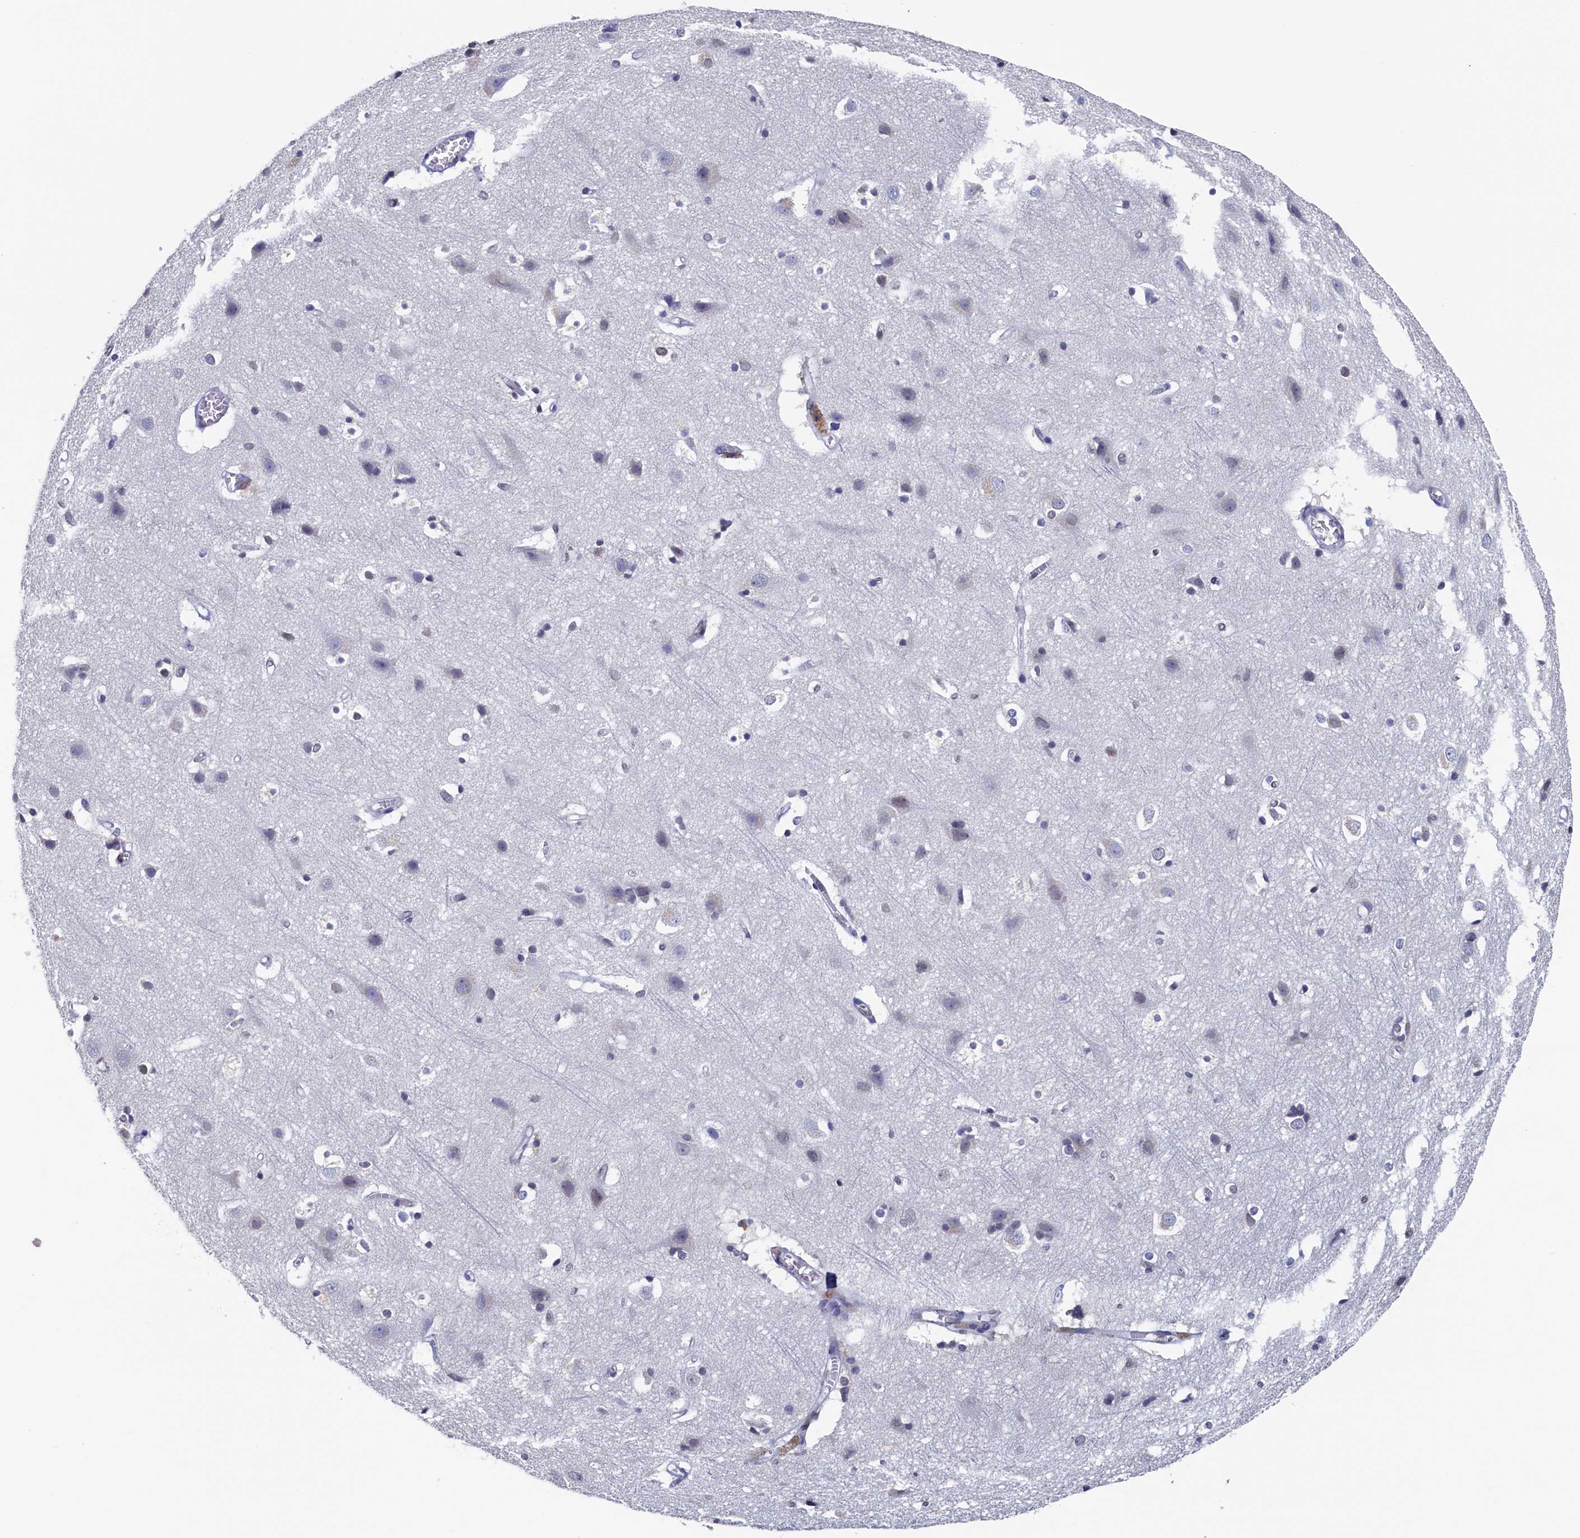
{"staining": {"intensity": "negative", "quantity": "none", "location": "none"}, "tissue": "cerebral cortex", "cell_type": "Endothelial cells", "image_type": "normal", "snomed": [{"axis": "morphology", "description": "Normal tissue, NOS"}, {"axis": "topography", "description": "Cerebral cortex"}], "caption": "Immunohistochemical staining of unremarkable human cerebral cortex displays no significant positivity in endothelial cells.", "gene": "C11orf54", "patient": {"sex": "male", "age": 54}}